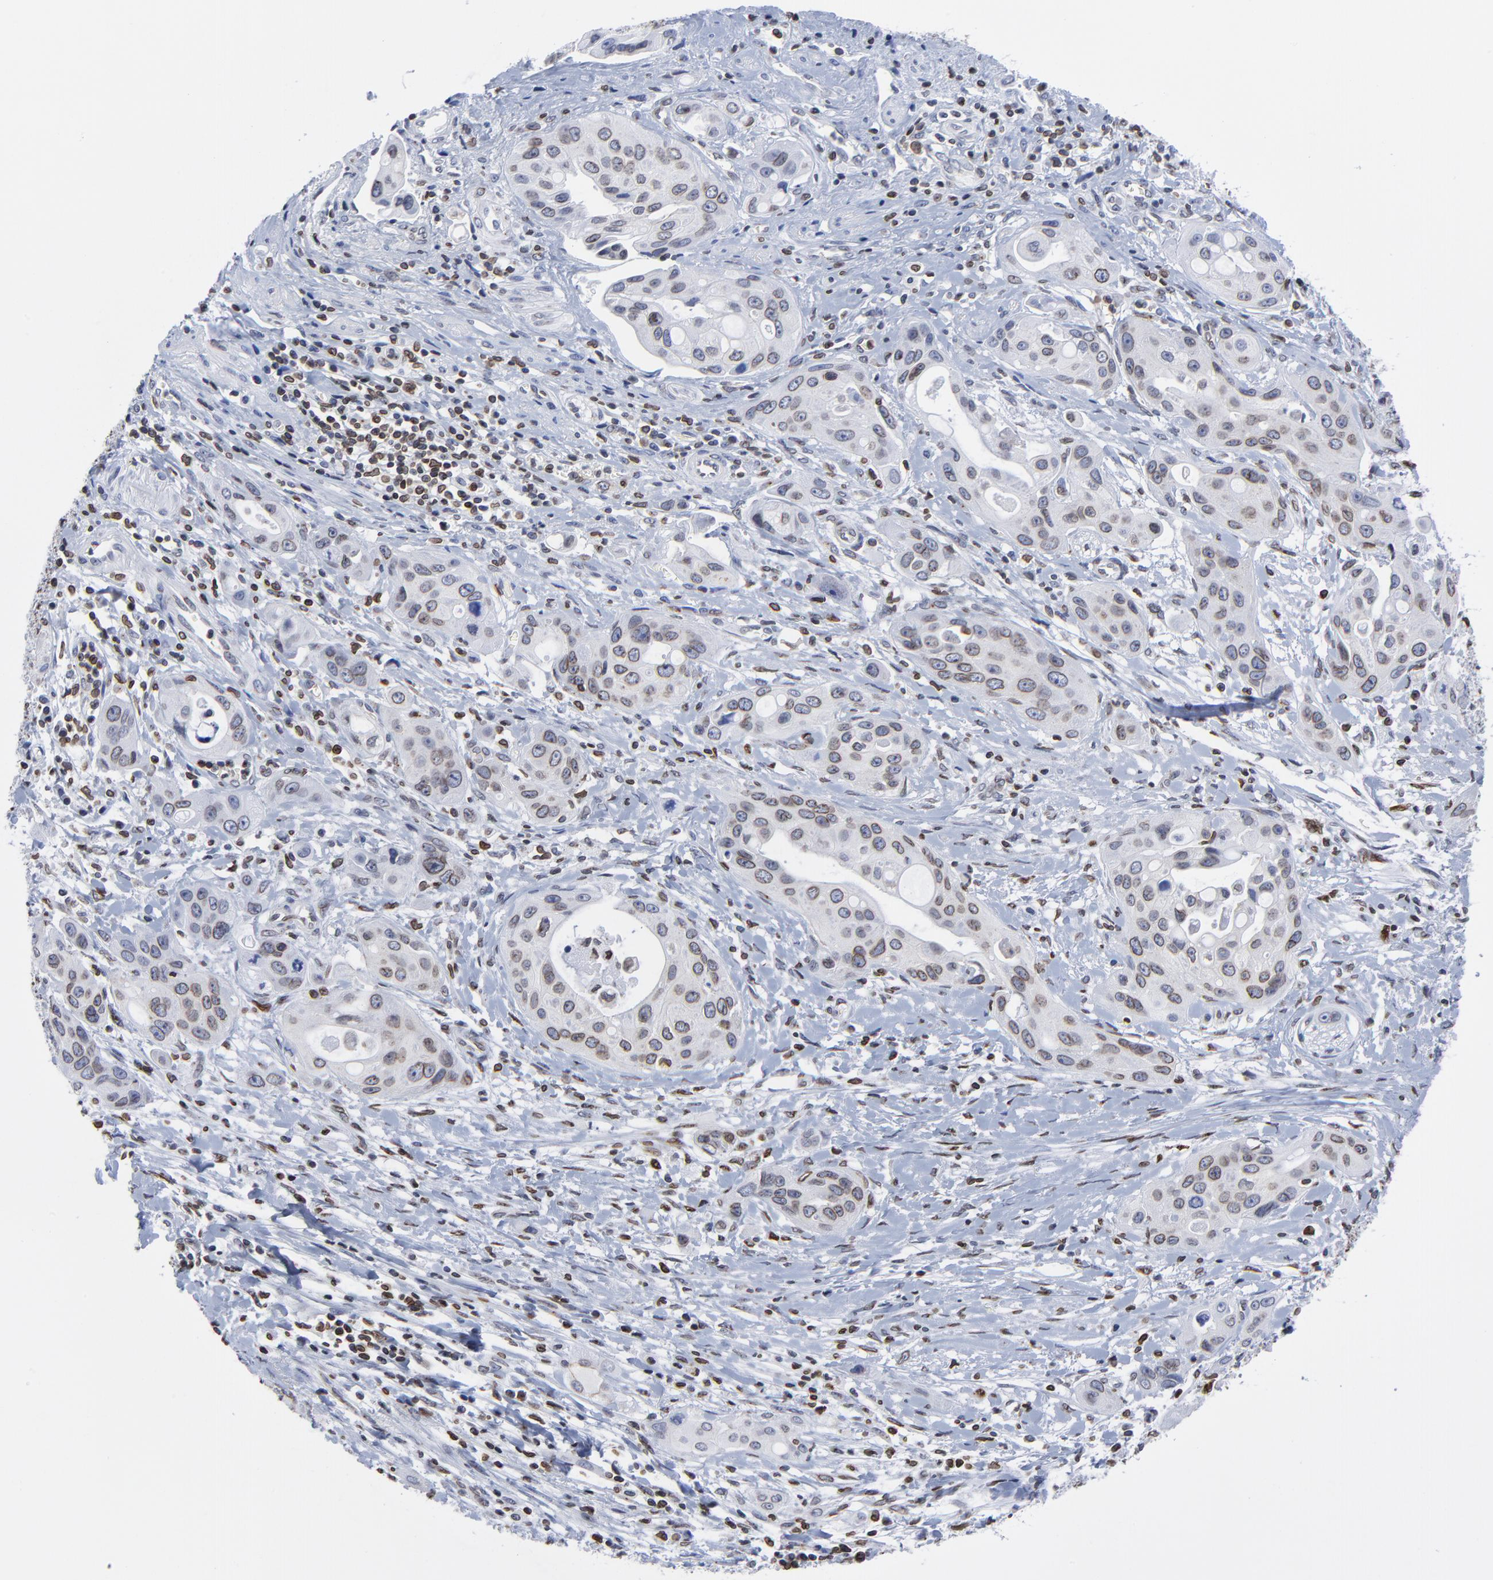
{"staining": {"intensity": "weak", "quantity": "25%-75%", "location": "cytoplasmic/membranous,nuclear"}, "tissue": "pancreatic cancer", "cell_type": "Tumor cells", "image_type": "cancer", "snomed": [{"axis": "morphology", "description": "Adenocarcinoma, NOS"}, {"axis": "topography", "description": "Pancreas"}], "caption": "Protein expression analysis of pancreatic cancer reveals weak cytoplasmic/membranous and nuclear expression in about 25%-75% of tumor cells.", "gene": "THAP7", "patient": {"sex": "female", "age": 60}}